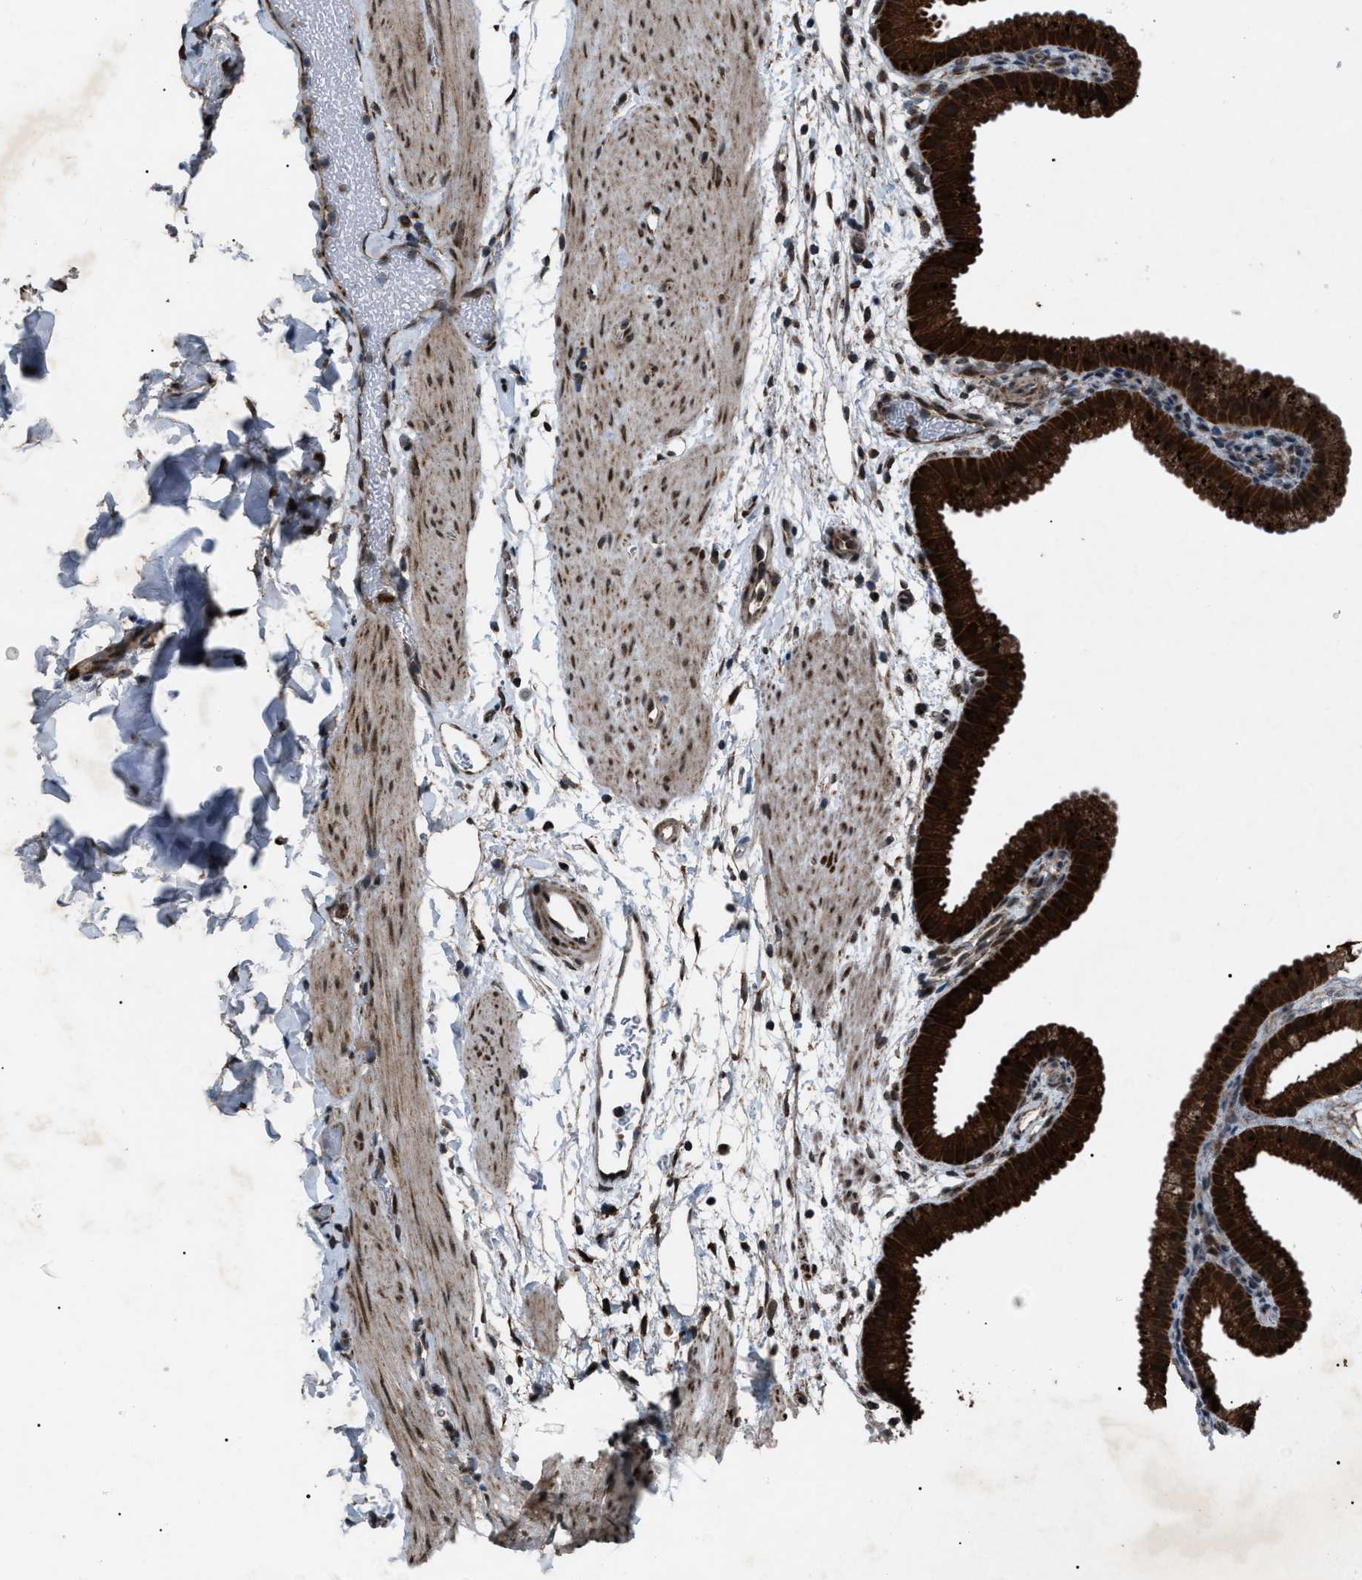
{"staining": {"intensity": "strong", "quantity": ">75%", "location": "cytoplasmic/membranous,nuclear"}, "tissue": "gallbladder", "cell_type": "Glandular cells", "image_type": "normal", "snomed": [{"axis": "morphology", "description": "Normal tissue, NOS"}, {"axis": "topography", "description": "Gallbladder"}], "caption": "Immunohistochemistry histopathology image of normal gallbladder: gallbladder stained using immunohistochemistry reveals high levels of strong protein expression localized specifically in the cytoplasmic/membranous,nuclear of glandular cells, appearing as a cytoplasmic/membranous,nuclear brown color.", "gene": "ZFAND2A", "patient": {"sex": "female", "age": 64}}